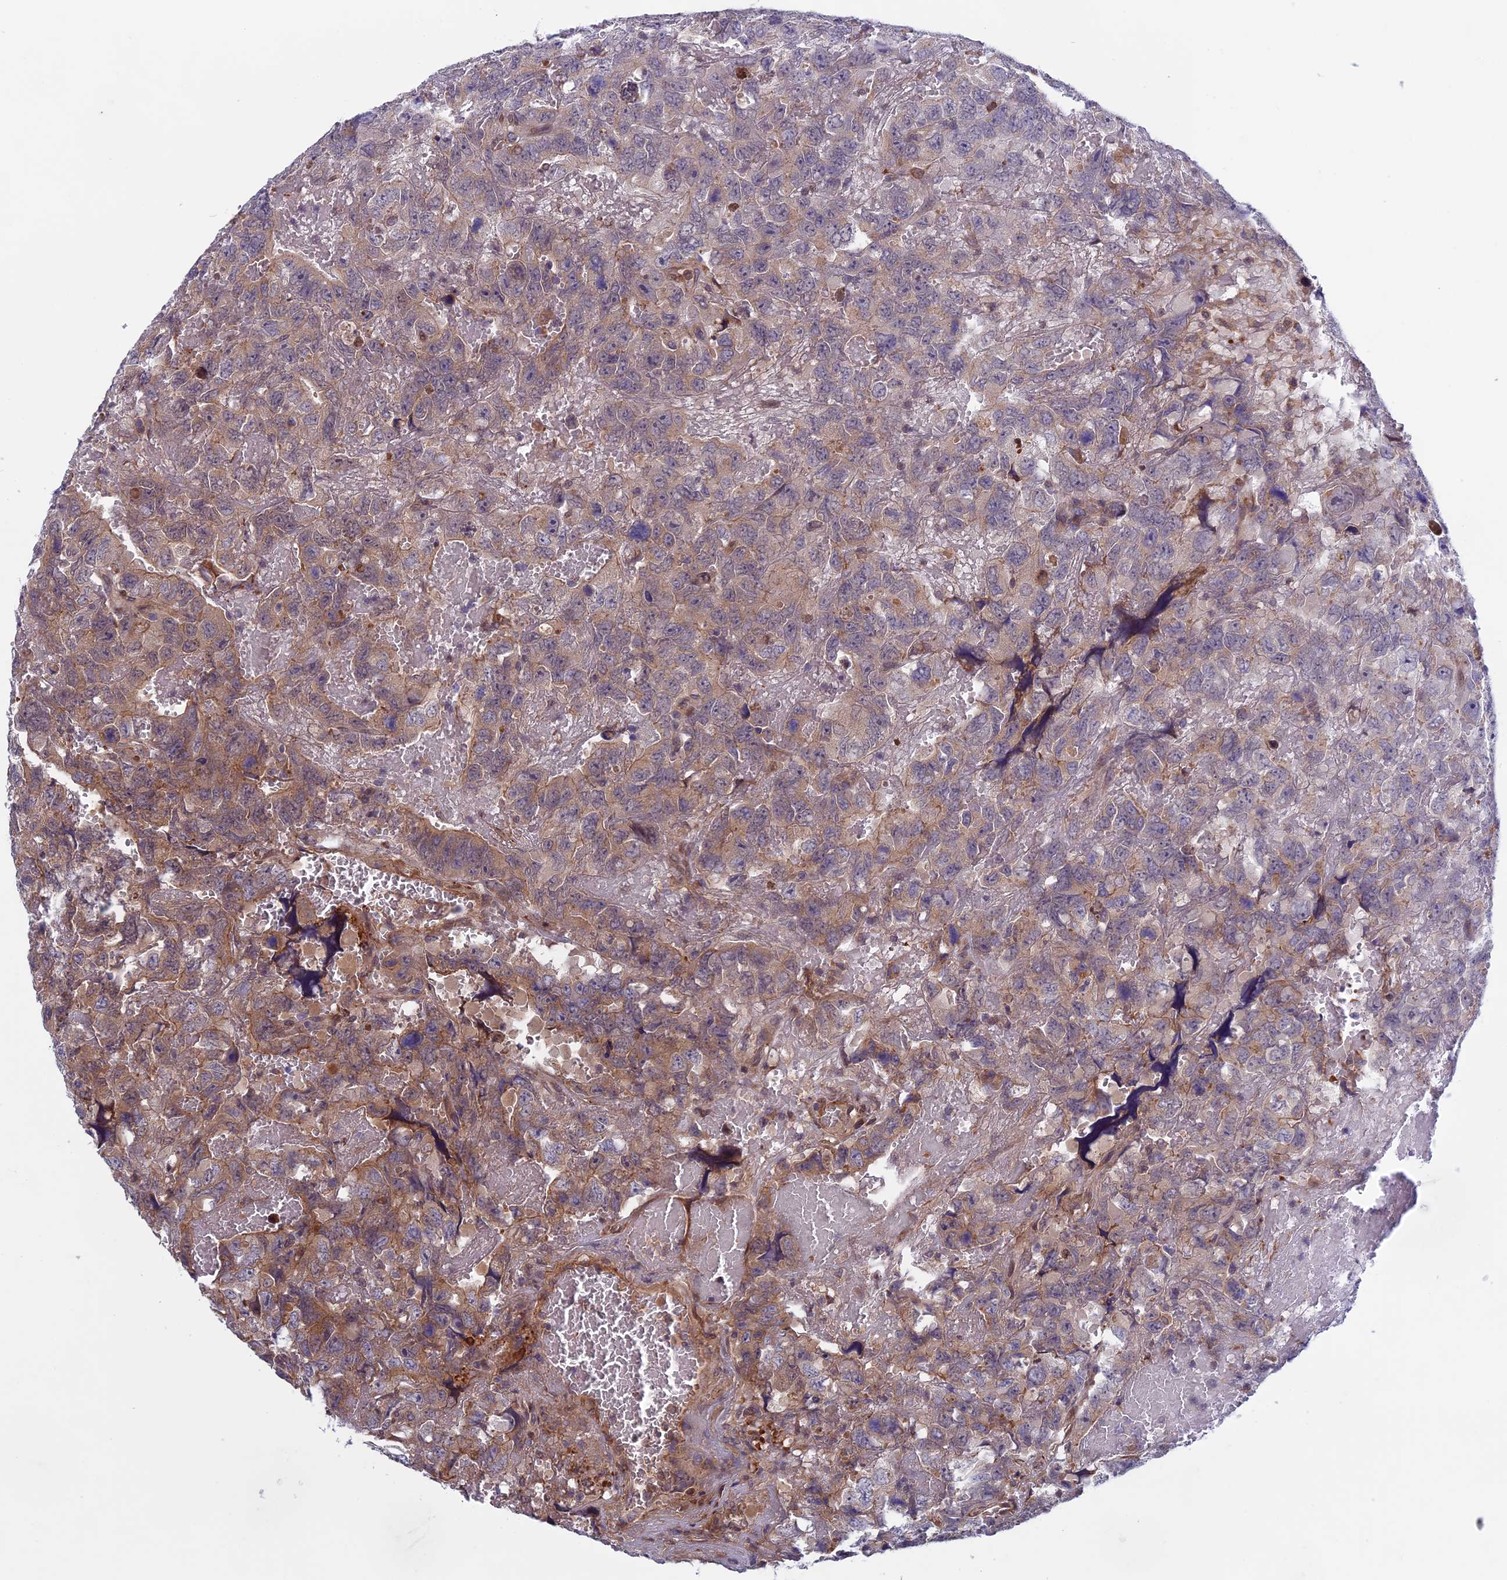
{"staining": {"intensity": "weak", "quantity": "25%-75%", "location": "cytoplasmic/membranous"}, "tissue": "testis cancer", "cell_type": "Tumor cells", "image_type": "cancer", "snomed": [{"axis": "morphology", "description": "Carcinoma, Embryonal, NOS"}, {"axis": "topography", "description": "Testis"}], "caption": "Testis cancer stained with immunohistochemistry (IHC) shows weak cytoplasmic/membranous expression in approximately 25%-75% of tumor cells. The protein is shown in brown color, while the nuclei are stained blue.", "gene": "FADS1", "patient": {"sex": "male", "age": 45}}